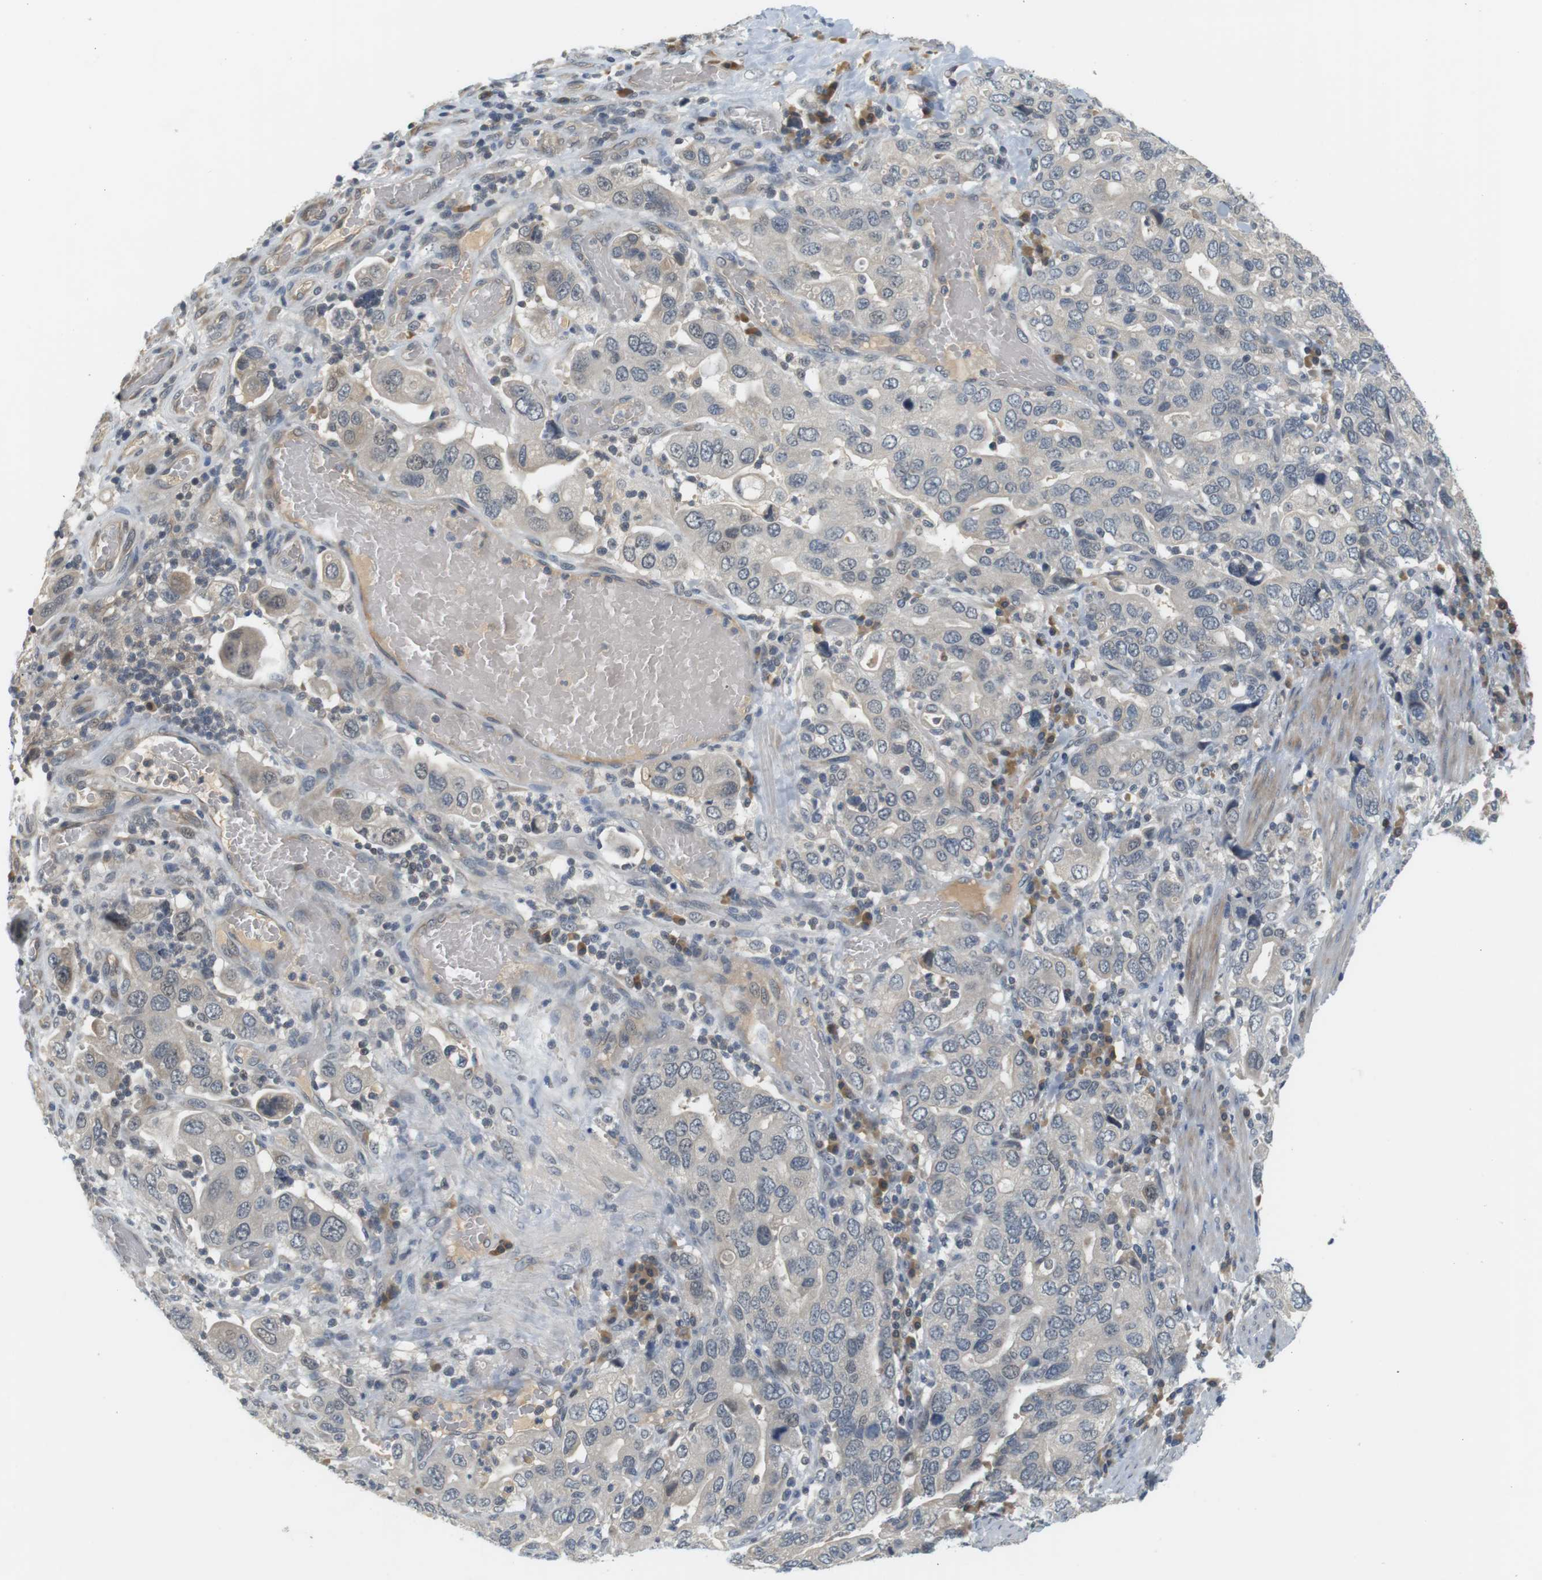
{"staining": {"intensity": "negative", "quantity": "none", "location": "none"}, "tissue": "stomach cancer", "cell_type": "Tumor cells", "image_type": "cancer", "snomed": [{"axis": "morphology", "description": "Adenocarcinoma, NOS"}, {"axis": "topography", "description": "Stomach, upper"}], "caption": "IHC histopathology image of neoplastic tissue: human stomach adenocarcinoma stained with DAB (3,3'-diaminobenzidine) demonstrates no significant protein positivity in tumor cells.", "gene": "WNT7A", "patient": {"sex": "male", "age": 62}}